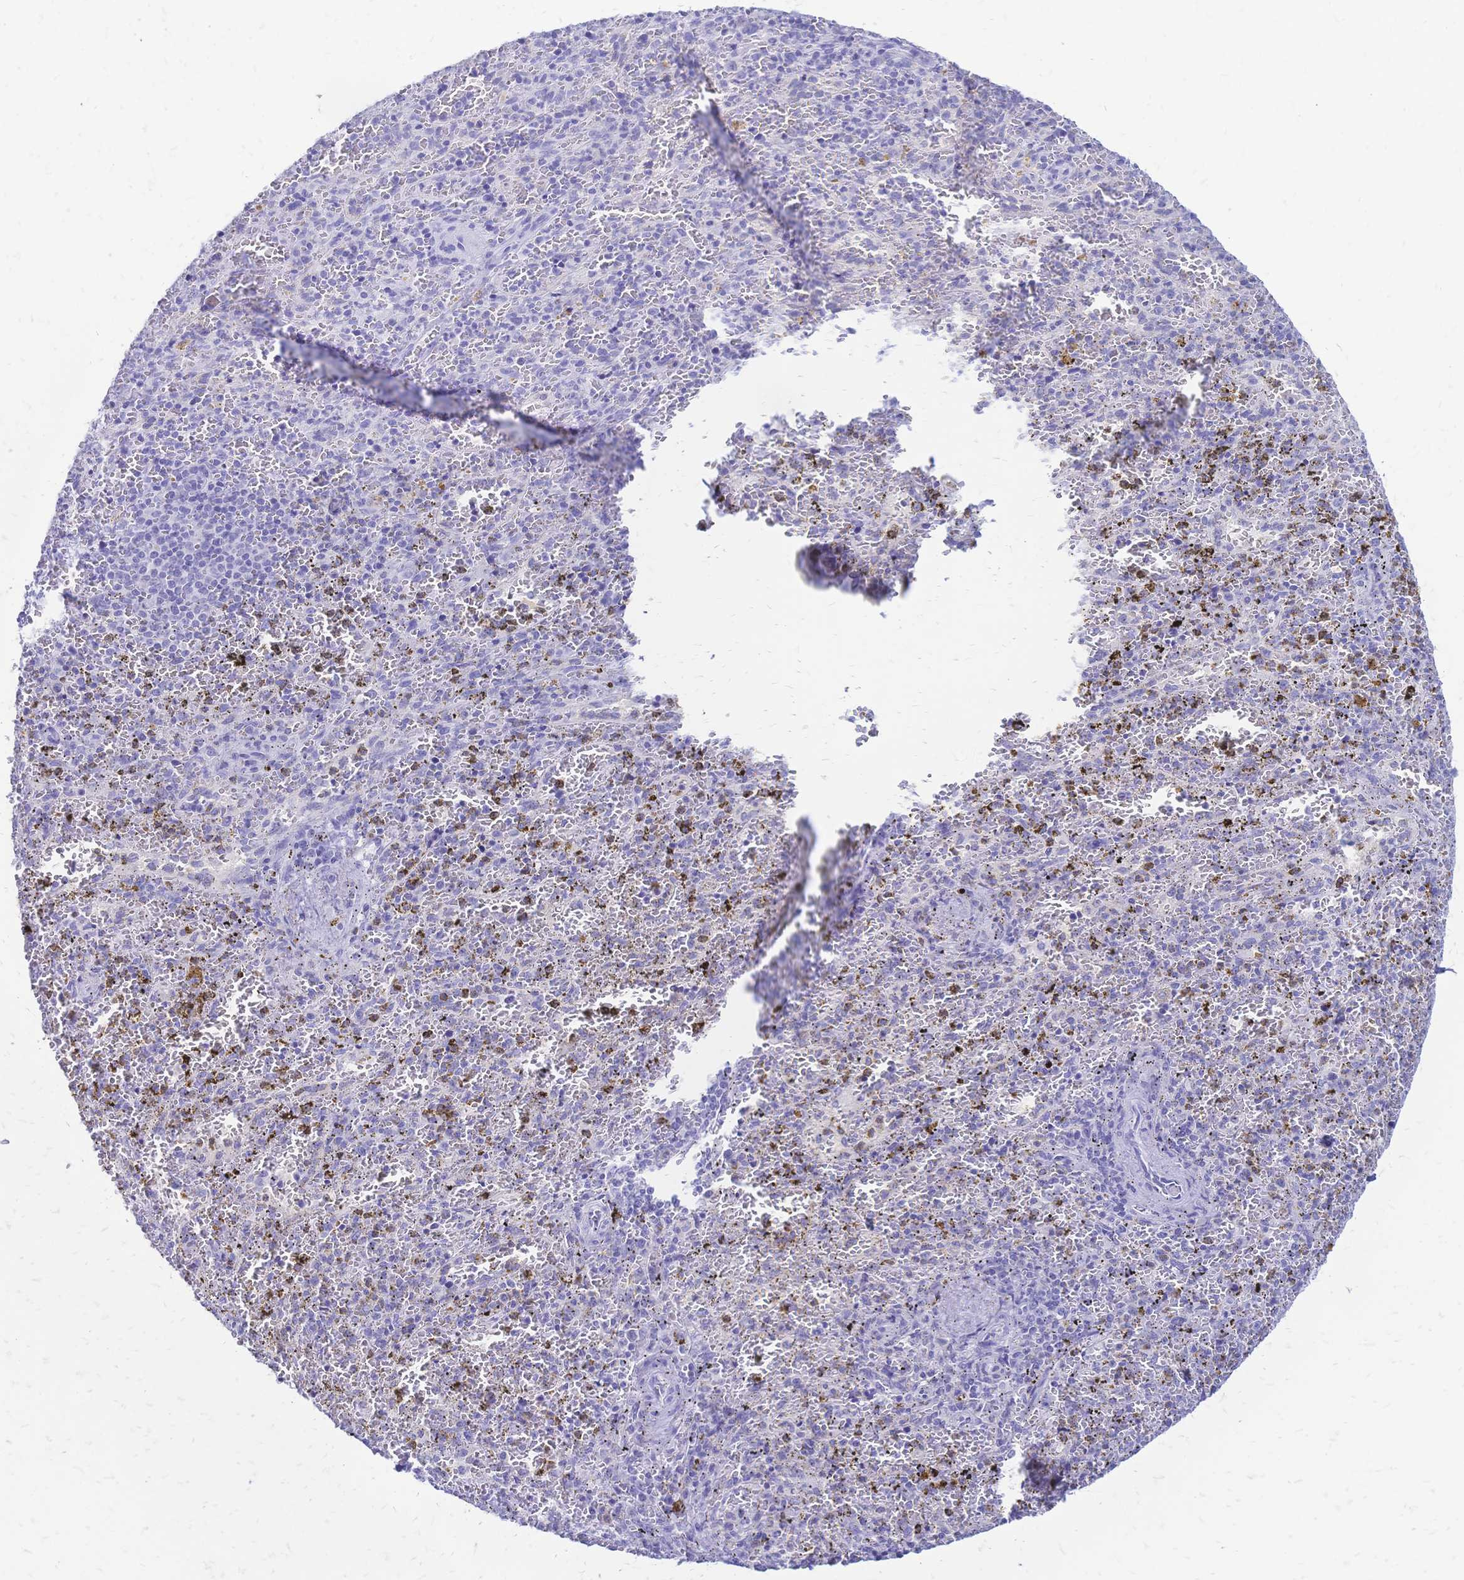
{"staining": {"intensity": "negative", "quantity": "none", "location": "none"}, "tissue": "spleen", "cell_type": "Cells in red pulp", "image_type": "normal", "snomed": [{"axis": "morphology", "description": "Normal tissue, NOS"}, {"axis": "topography", "description": "Spleen"}], "caption": "Cells in red pulp are negative for protein expression in normal human spleen. (DAB (3,3'-diaminobenzidine) immunohistochemistry with hematoxylin counter stain).", "gene": "FA2H", "patient": {"sex": "female", "age": 50}}